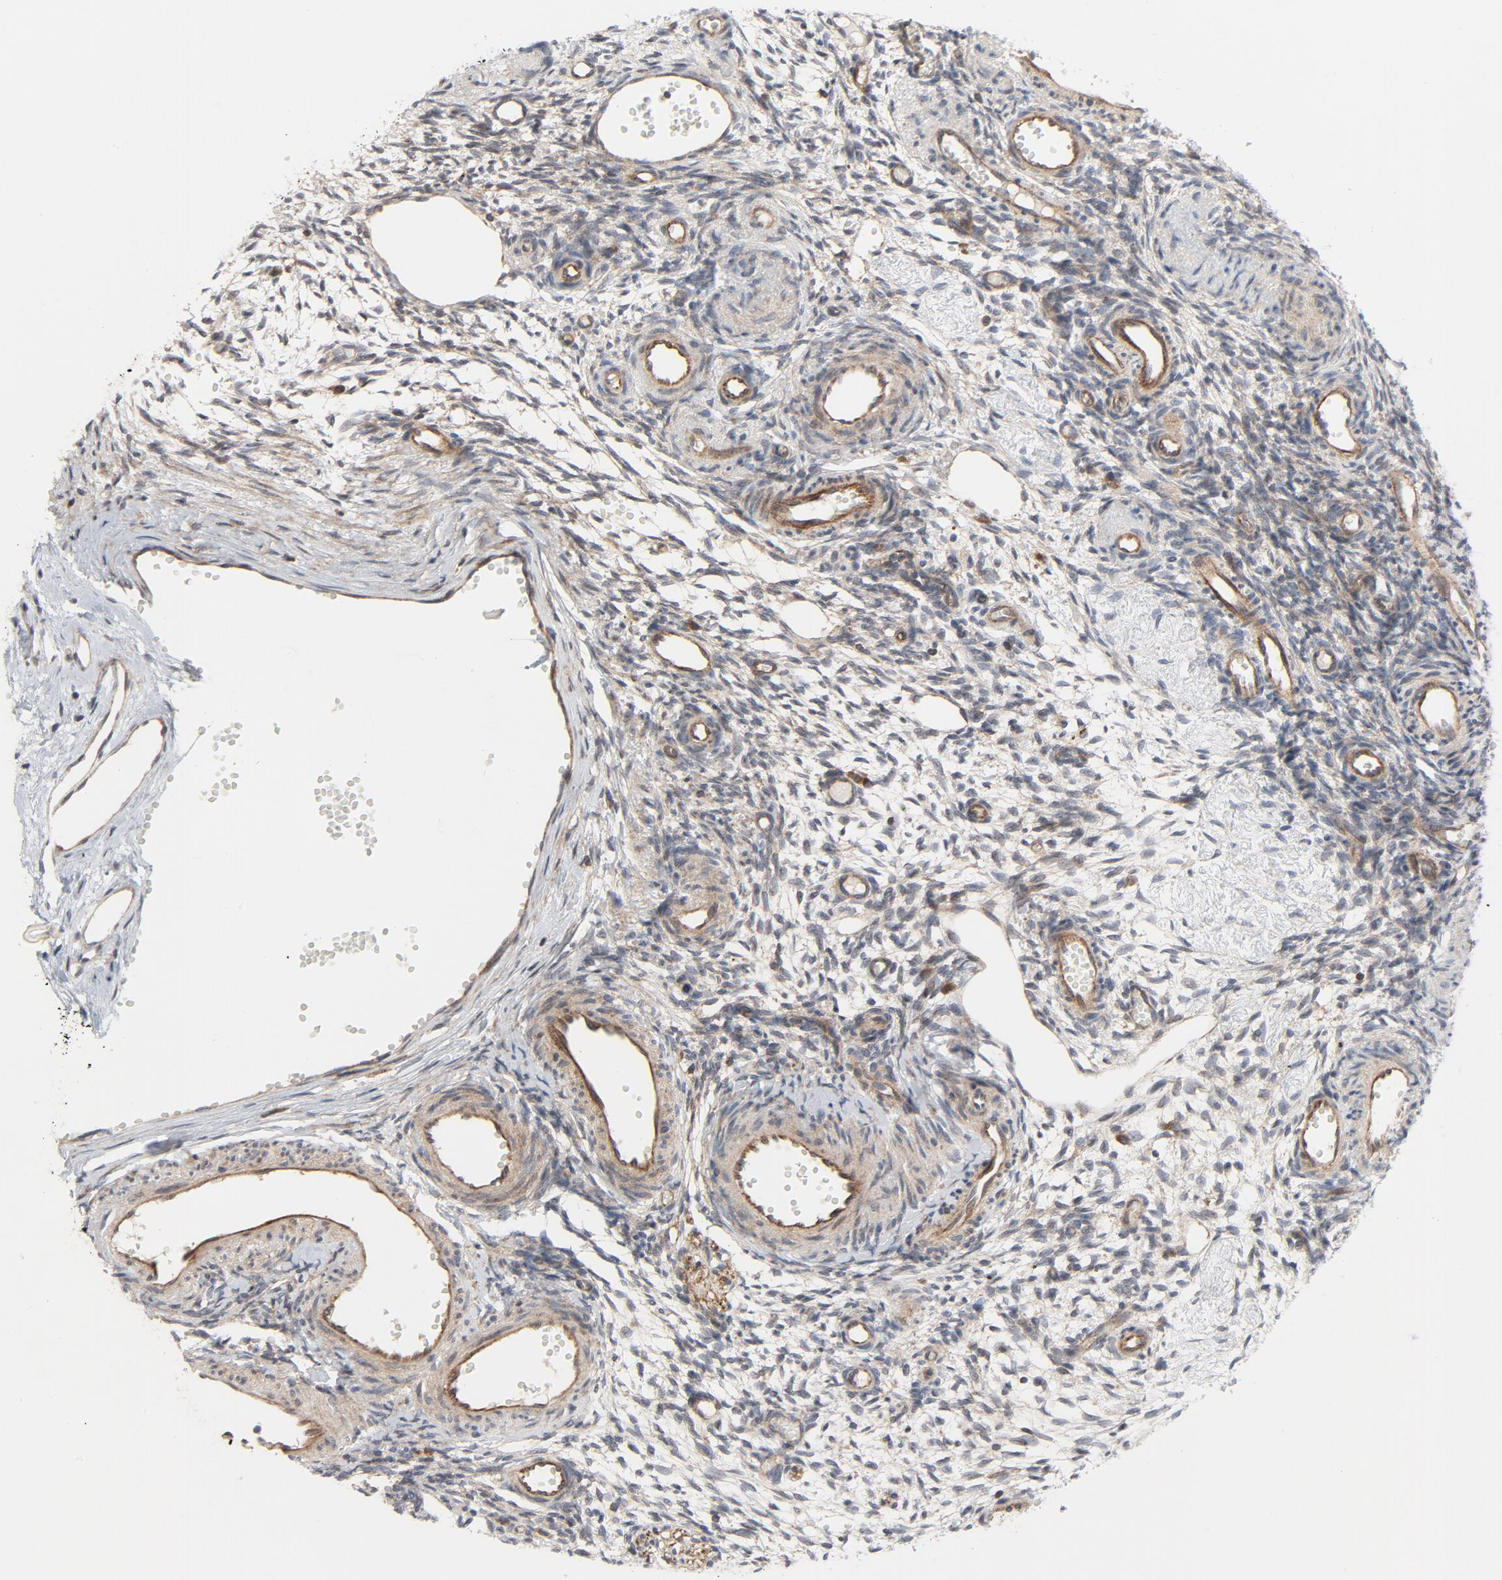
{"staining": {"intensity": "weak", "quantity": "25%-75%", "location": "cytoplasmic/membranous"}, "tissue": "ovary", "cell_type": "Ovarian stroma cells", "image_type": "normal", "snomed": [{"axis": "morphology", "description": "Normal tissue, NOS"}, {"axis": "topography", "description": "Ovary"}], "caption": "Weak cytoplasmic/membranous positivity is present in about 25%-75% of ovarian stroma cells in benign ovary. (DAB IHC, brown staining for protein, blue staining for nuclei).", "gene": "TSG101", "patient": {"sex": "female", "age": 35}}